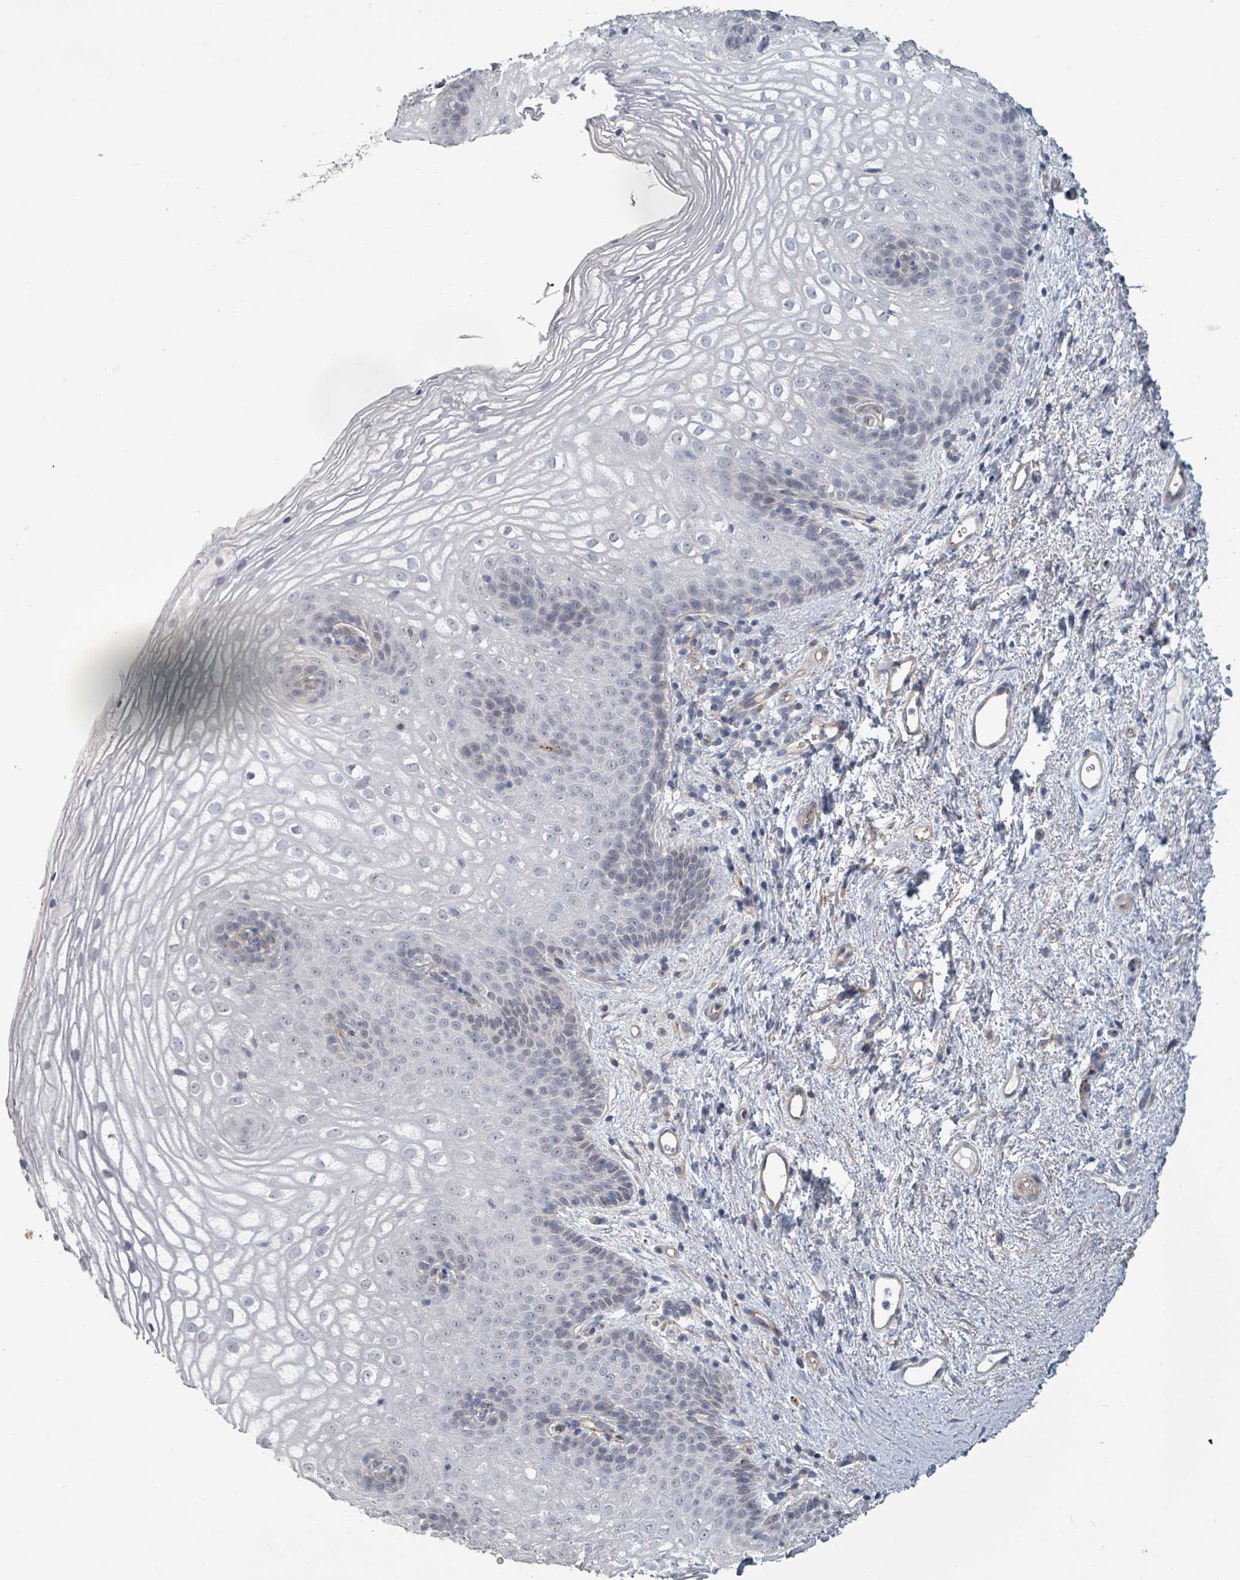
{"staining": {"intensity": "negative", "quantity": "none", "location": "none"}, "tissue": "vagina", "cell_type": "Squamous epithelial cells", "image_type": "normal", "snomed": [{"axis": "morphology", "description": "Normal tissue, NOS"}, {"axis": "topography", "description": "Vagina"}], "caption": "There is no significant expression in squamous epithelial cells of vagina. (Stains: DAB (3,3'-diaminobenzidine) immunohistochemistry (IHC) with hematoxylin counter stain, Microscopy: brightfield microscopy at high magnification).", "gene": "PLAUR", "patient": {"sex": "female", "age": 47}}